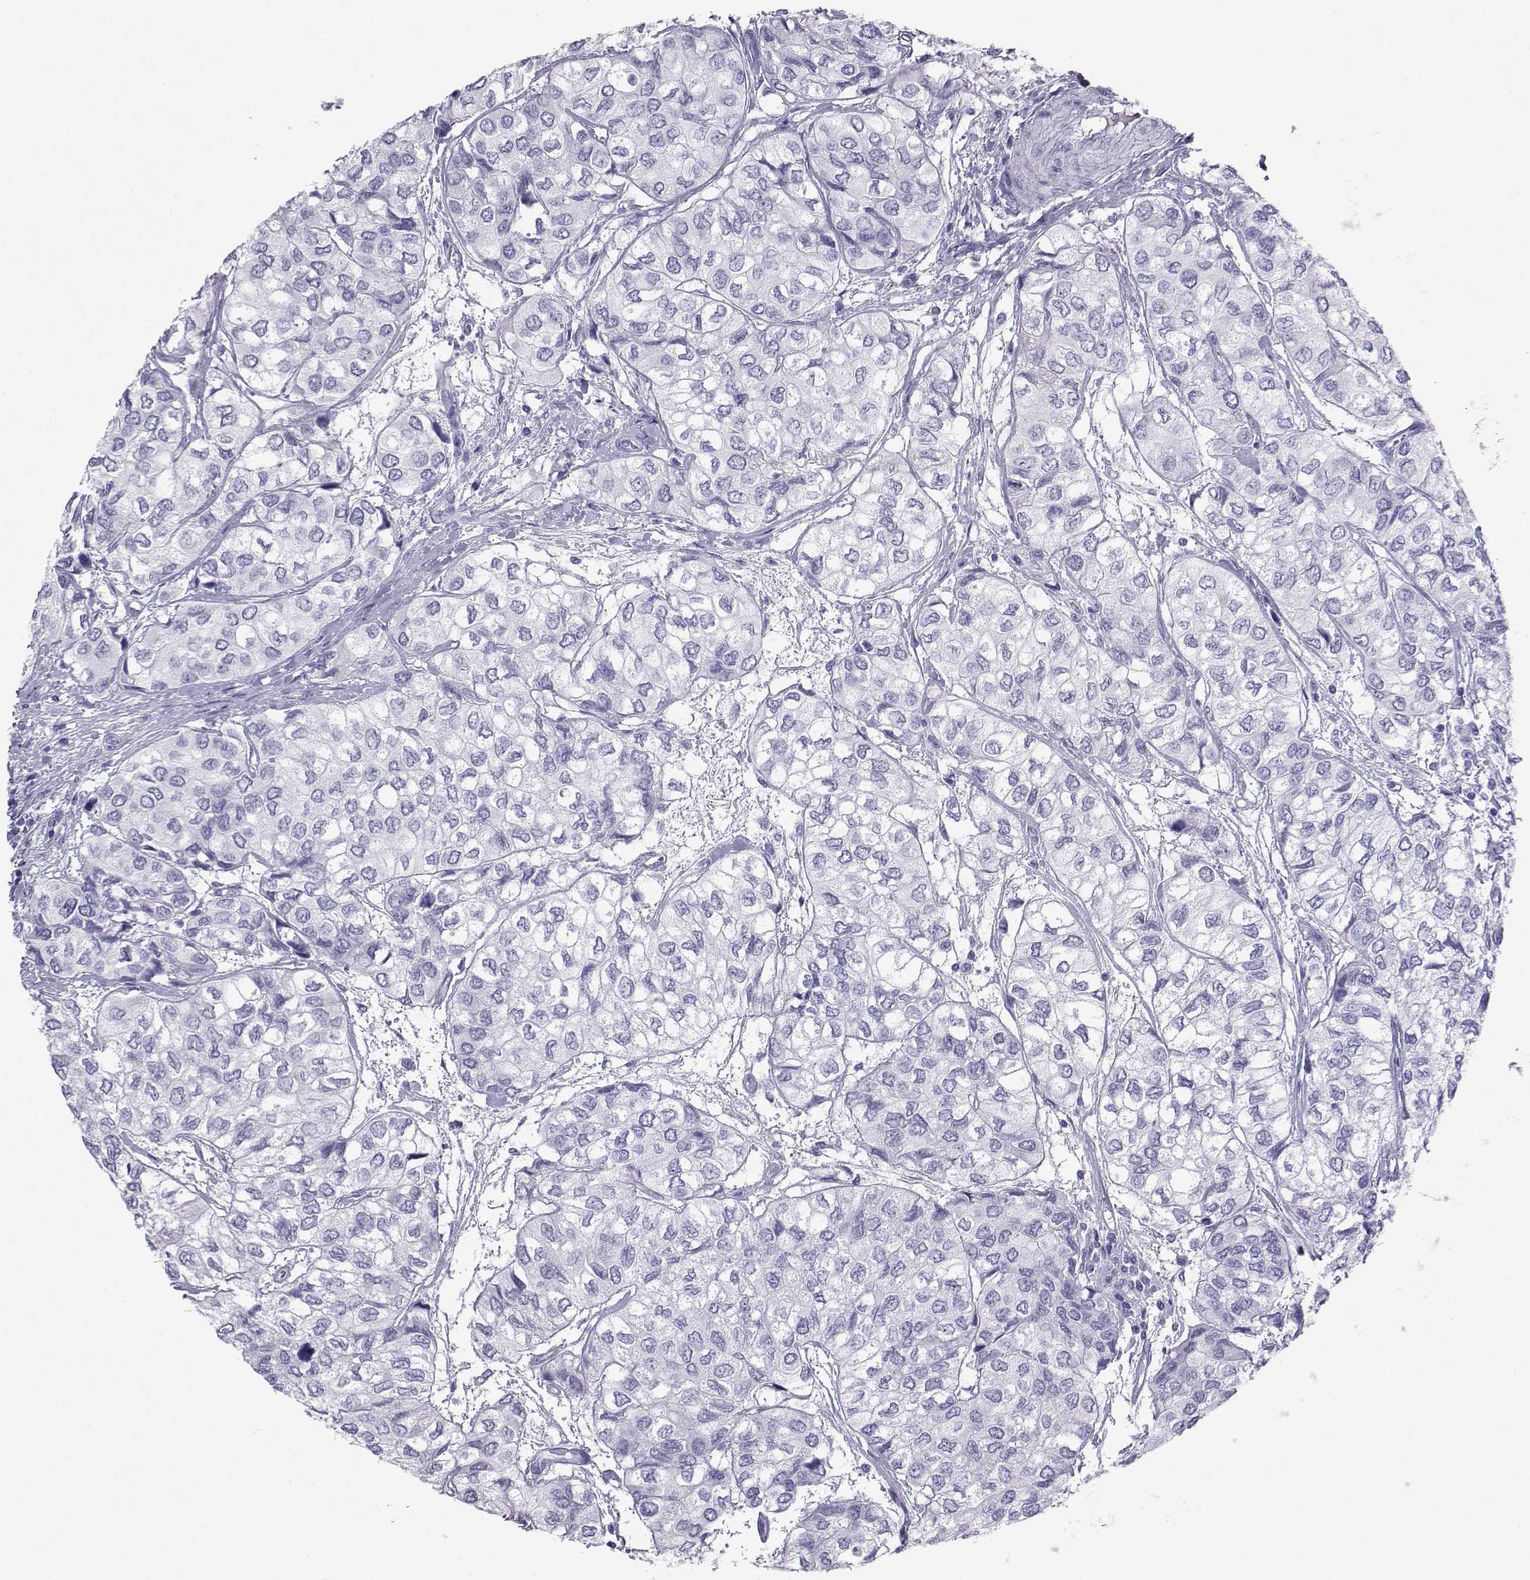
{"staining": {"intensity": "negative", "quantity": "none", "location": "none"}, "tissue": "urothelial cancer", "cell_type": "Tumor cells", "image_type": "cancer", "snomed": [{"axis": "morphology", "description": "Urothelial carcinoma, High grade"}, {"axis": "topography", "description": "Urinary bladder"}], "caption": "Immunohistochemical staining of urothelial cancer reveals no significant expression in tumor cells.", "gene": "LORICRIN", "patient": {"sex": "male", "age": 73}}